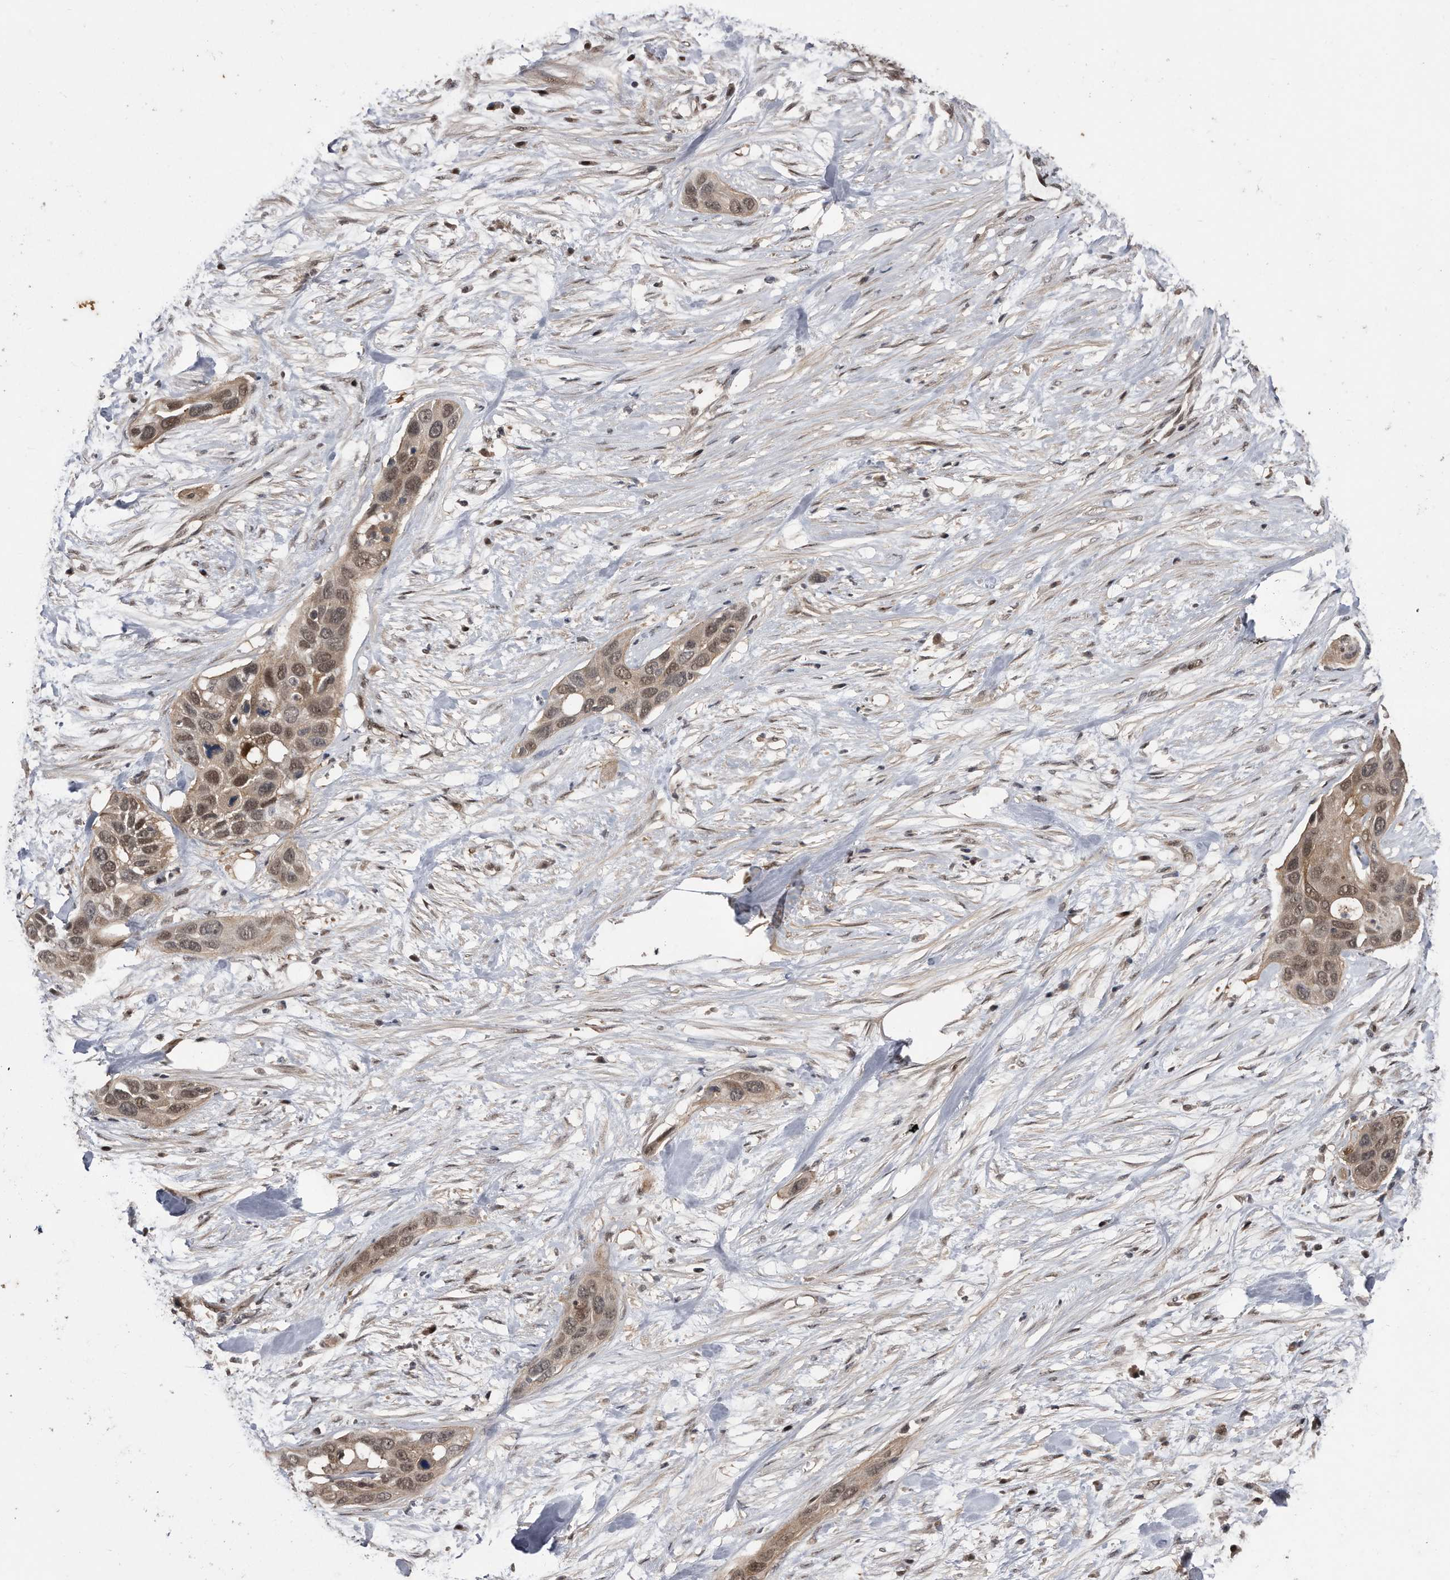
{"staining": {"intensity": "moderate", "quantity": ">75%", "location": "cytoplasmic/membranous,nuclear"}, "tissue": "pancreatic cancer", "cell_type": "Tumor cells", "image_type": "cancer", "snomed": [{"axis": "morphology", "description": "Adenocarcinoma, NOS"}, {"axis": "topography", "description": "Pancreas"}], "caption": "Immunohistochemical staining of human pancreatic cancer exhibits moderate cytoplasmic/membranous and nuclear protein positivity in approximately >75% of tumor cells. (Brightfield microscopy of DAB IHC at high magnification).", "gene": "RAD23B", "patient": {"sex": "female", "age": 60}}